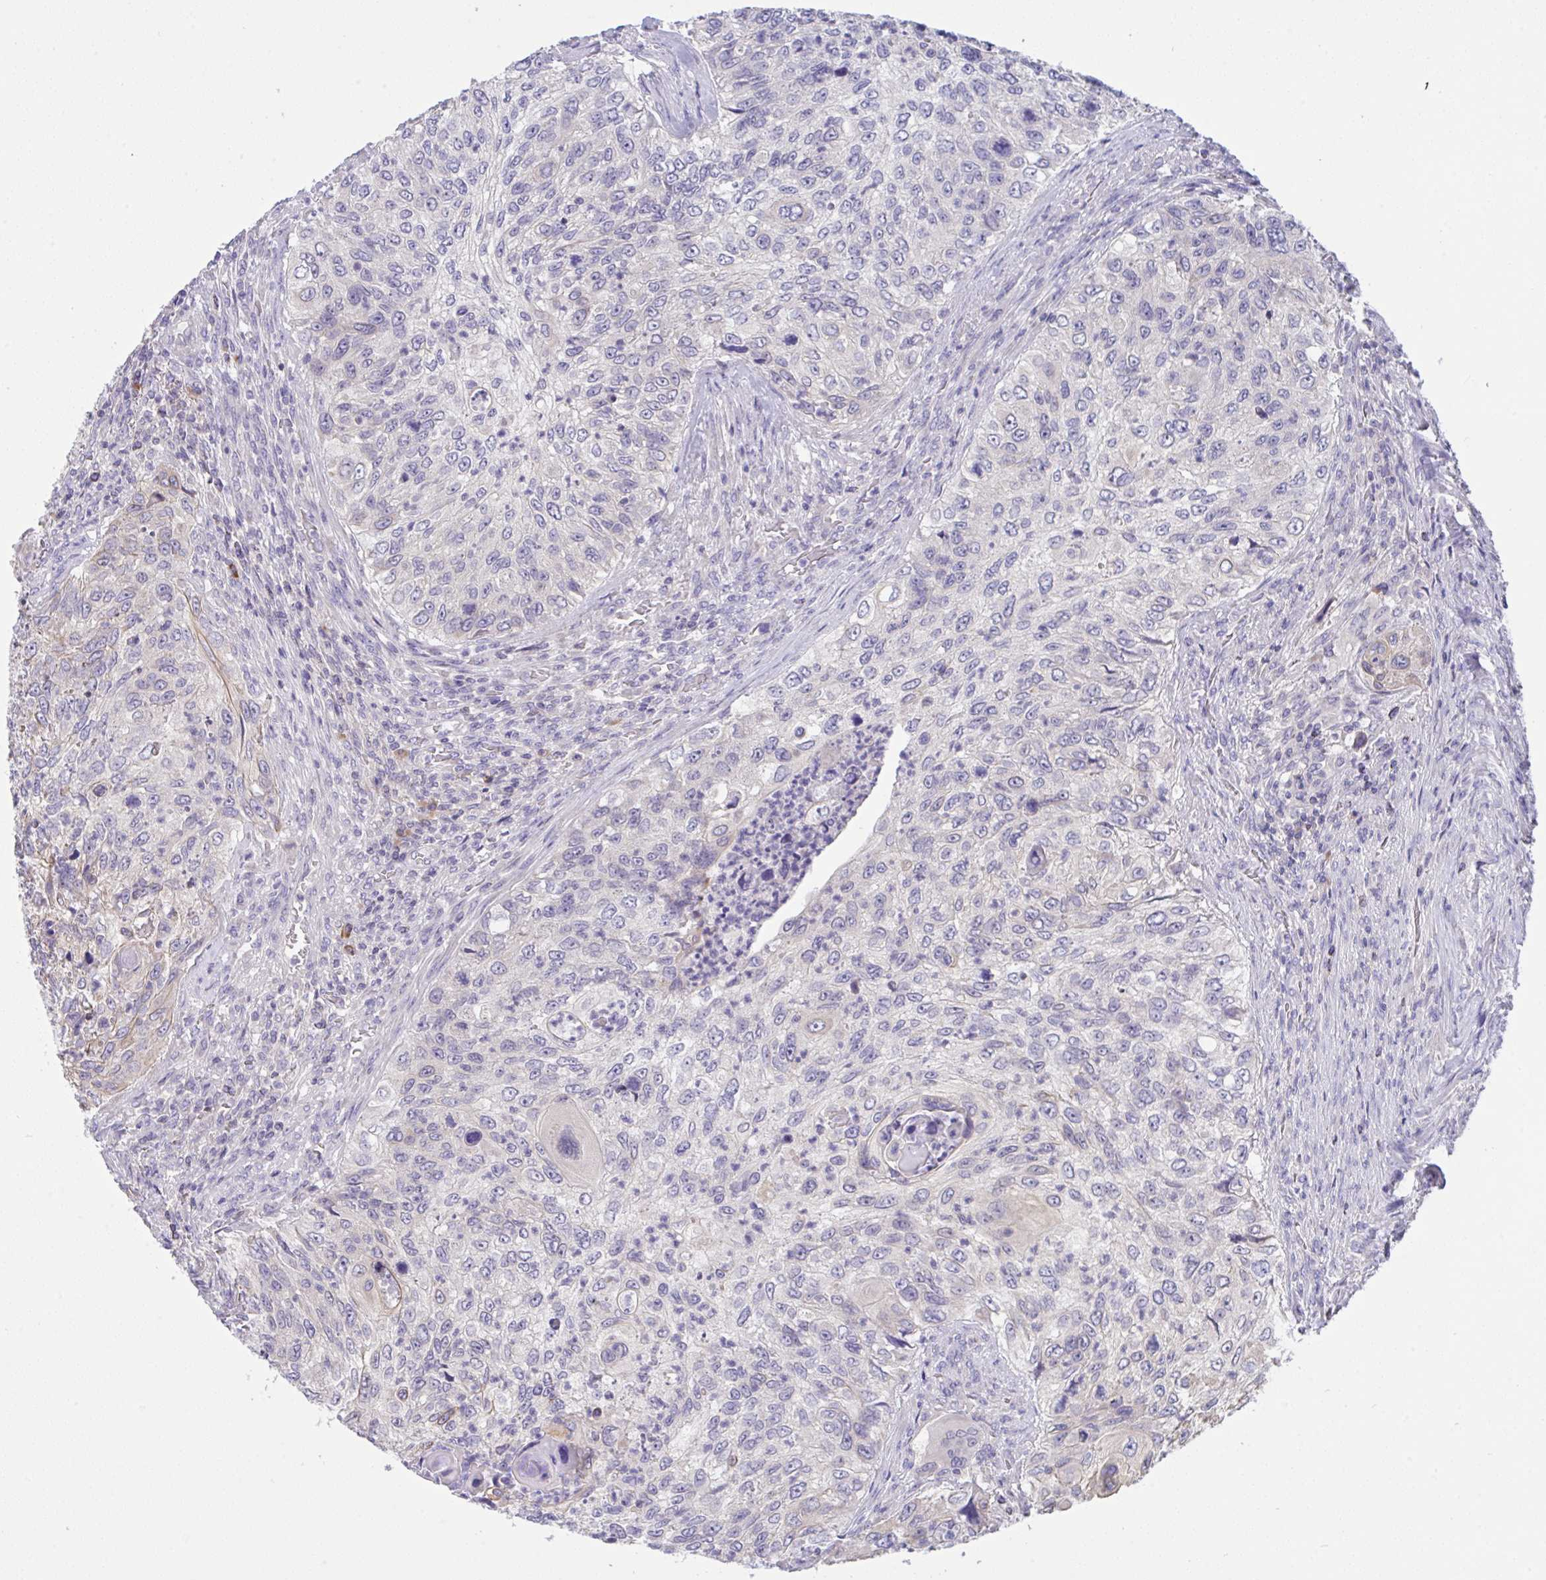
{"staining": {"intensity": "negative", "quantity": "none", "location": "none"}, "tissue": "urothelial cancer", "cell_type": "Tumor cells", "image_type": "cancer", "snomed": [{"axis": "morphology", "description": "Urothelial carcinoma, High grade"}, {"axis": "topography", "description": "Urinary bladder"}], "caption": "Tumor cells show no significant expression in urothelial cancer.", "gene": "TMEM41A", "patient": {"sex": "female", "age": 60}}